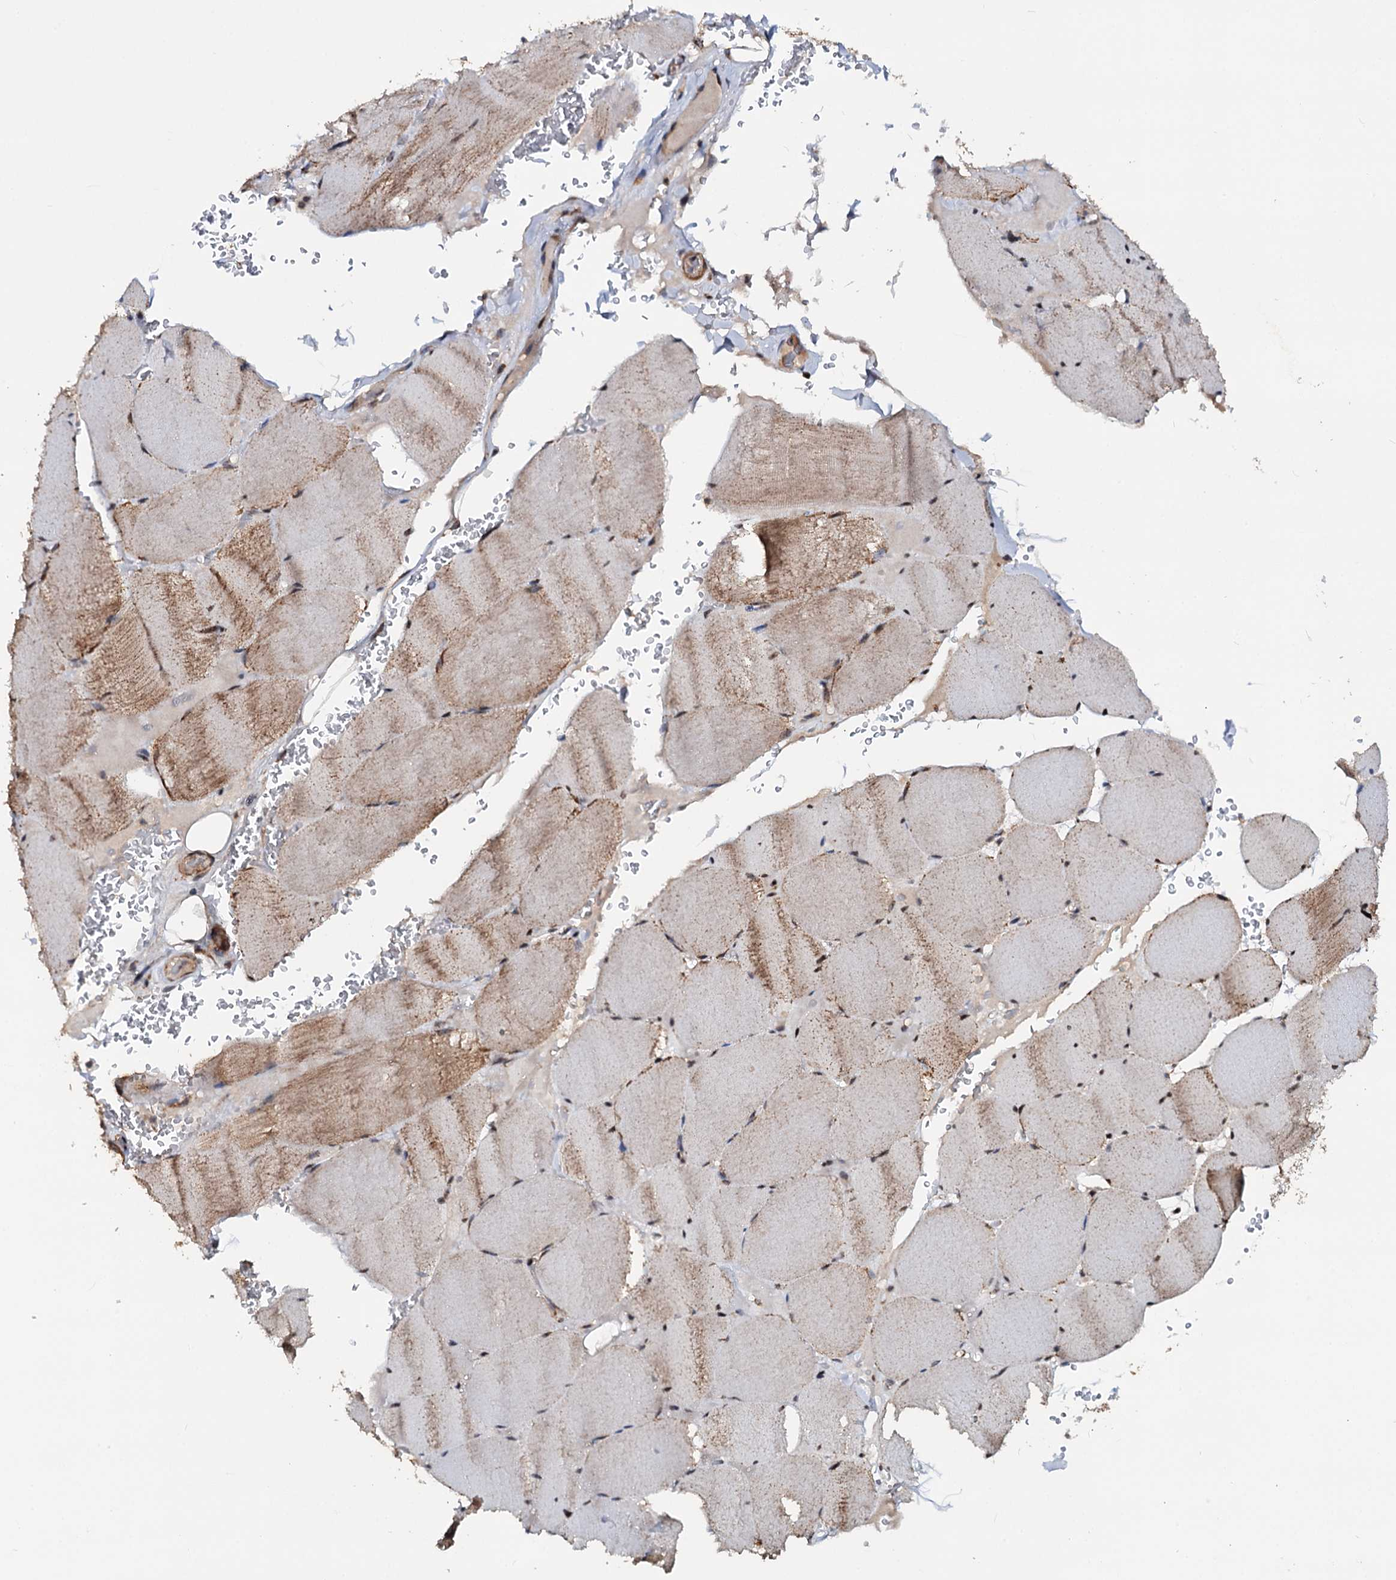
{"staining": {"intensity": "moderate", "quantity": "25%-75%", "location": "cytoplasmic/membranous,nuclear"}, "tissue": "skeletal muscle", "cell_type": "Myocytes", "image_type": "normal", "snomed": [{"axis": "morphology", "description": "Normal tissue, NOS"}, {"axis": "topography", "description": "Skeletal muscle"}, {"axis": "topography", "description": "Head-Neck"}], "caption": "A histopathology image of human skeletal muscle stained for a protein exhibits moderate cytoplasmic/membranous,nuclear brown staining in myocytes.", "gene": "CEP76", "patient": {"sex": "male", "age": 66}}